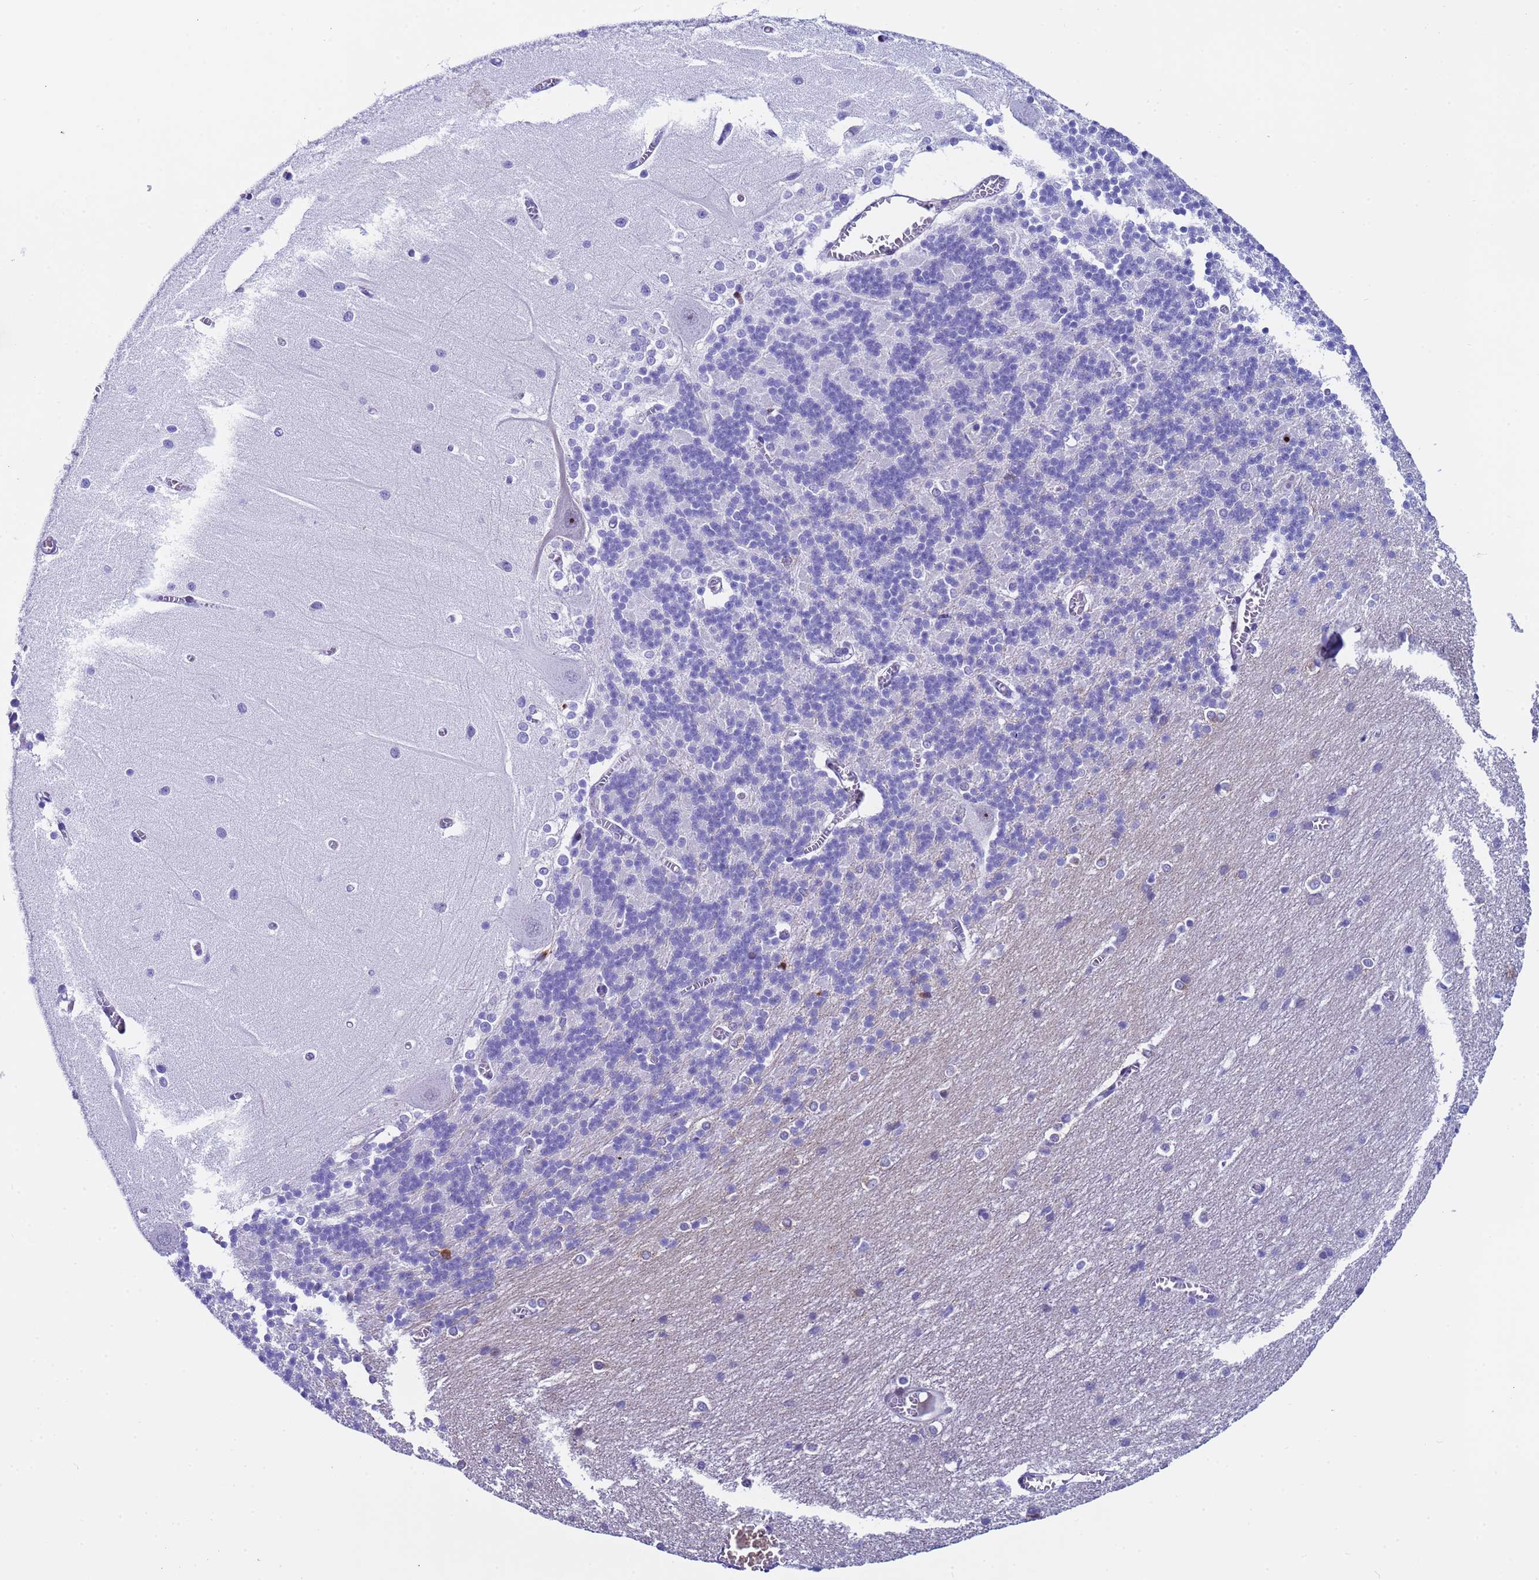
{"staining": {"intensity": "negative", "quantity": "none", "location": "none"}, "tissue": "cerebellum", "cell_type": "Cells in granular layer", "image_type": "normal", "snomed": [{"axis": "morphology", "description": "Normal tissue, NOS"}, {"axis": "topography", "description": "Cerebellum"}], "caption": "Immunohistochemistry (IHC) of normal cerebellum displays no expression in cells in granular layer.", "gene": "POP5", "patient": {"sex": "male", "age": 37}}